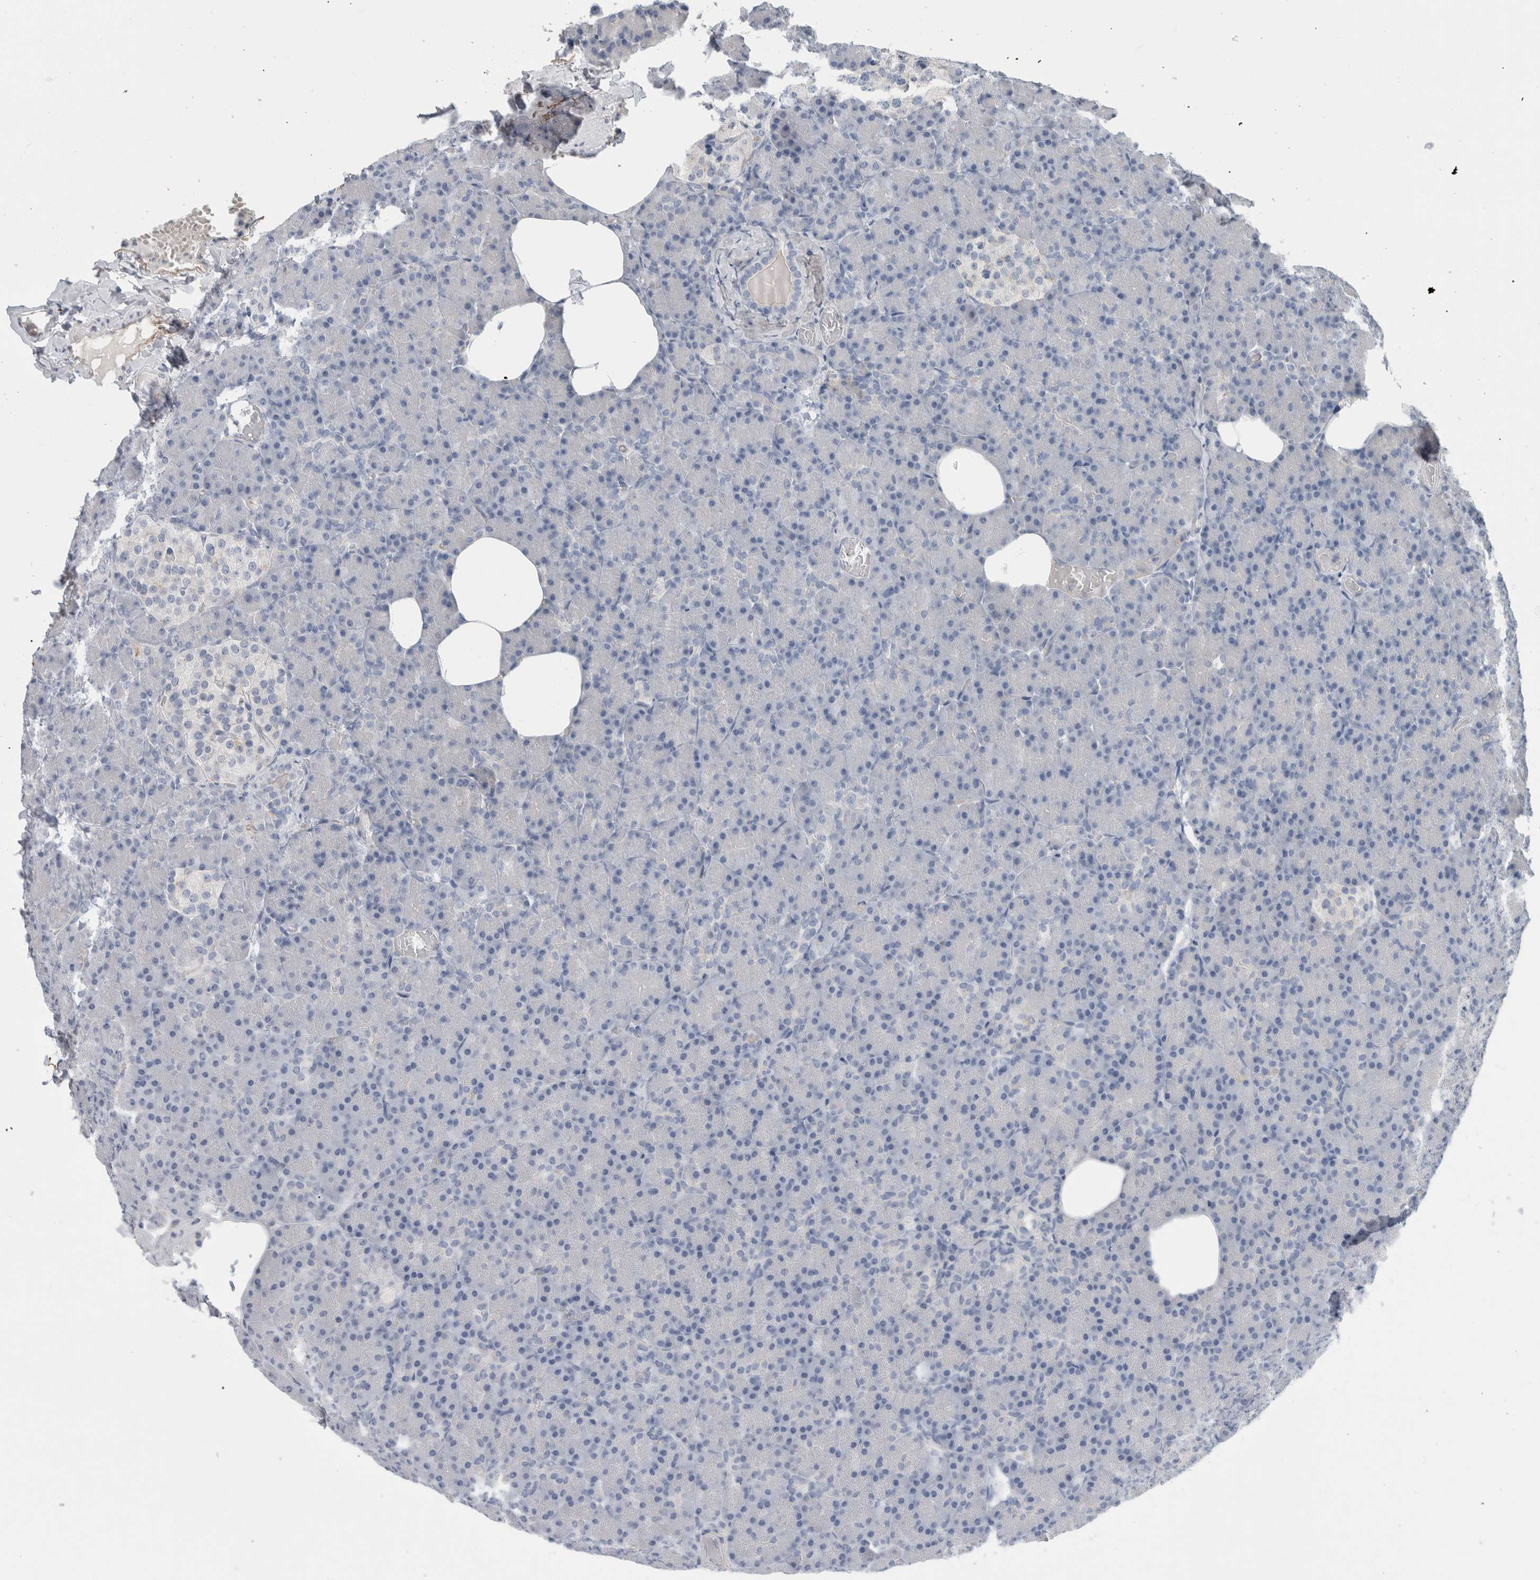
{"staining": {"intensity": "negative", "quantity": "none", "location": "none"}, "tissue": "pancreas", "cell_type": "Exocrine glandular cells", "image_type": "normal", "snomed": [{"axis": "morphology", "description": "Normal tissue, NOS"}, {"axis": "topography", "description": "Pancreas"}], "caption": "Immunohistochemical staining of unremarkable pancreas reveals no significant staining in exocrine glandular cells. (Stains: DAB (3,3'-diaminobenzidine) immunohistochemistry with hematoxylin counter stain, Microscopy: brightfield microscopy at high magnification).", "gene": "CD55", "patient": {"sex": "female", "age": 43}}